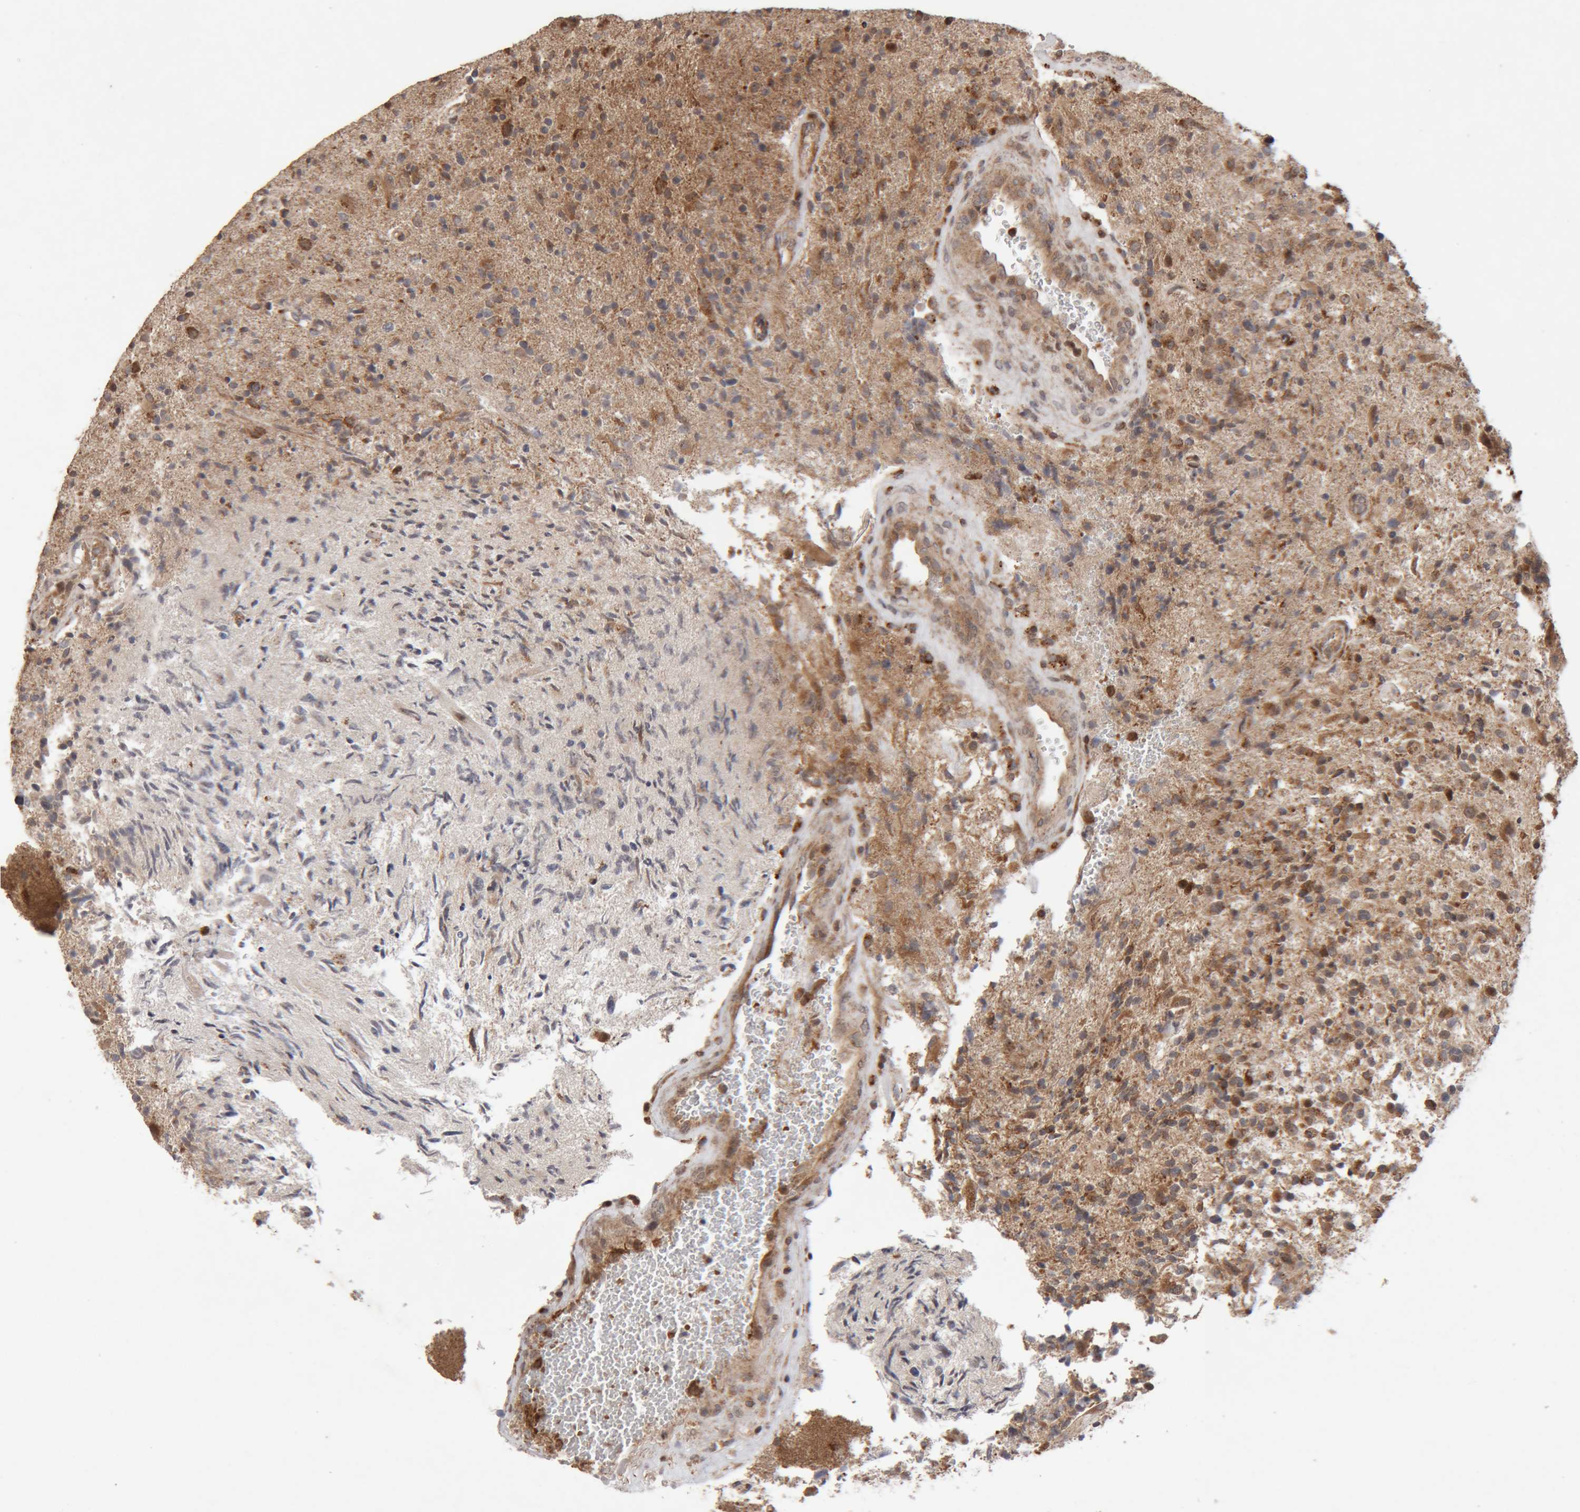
{"staining": {"intensity": "moderate", "quantity": "25%-75%", "location": "cytoplasmic/membranous"}, "tissue": "glioma", "cell_type": "Tumor cells", "image_type": "cancer", "snomed": [{"axis": "morphology", "description": "Glioma, malignant, High grade"}, {"axis": "topography", "description": "Brain"}], "caption": "This is a histology image of IHC staining of high-grade glioma (malignant), which shows moderate positivity in the cytoplasmic/membranous of tumor cells.", "gene": "KIF21B", "patient": {"sex": "male", "age": 72}}